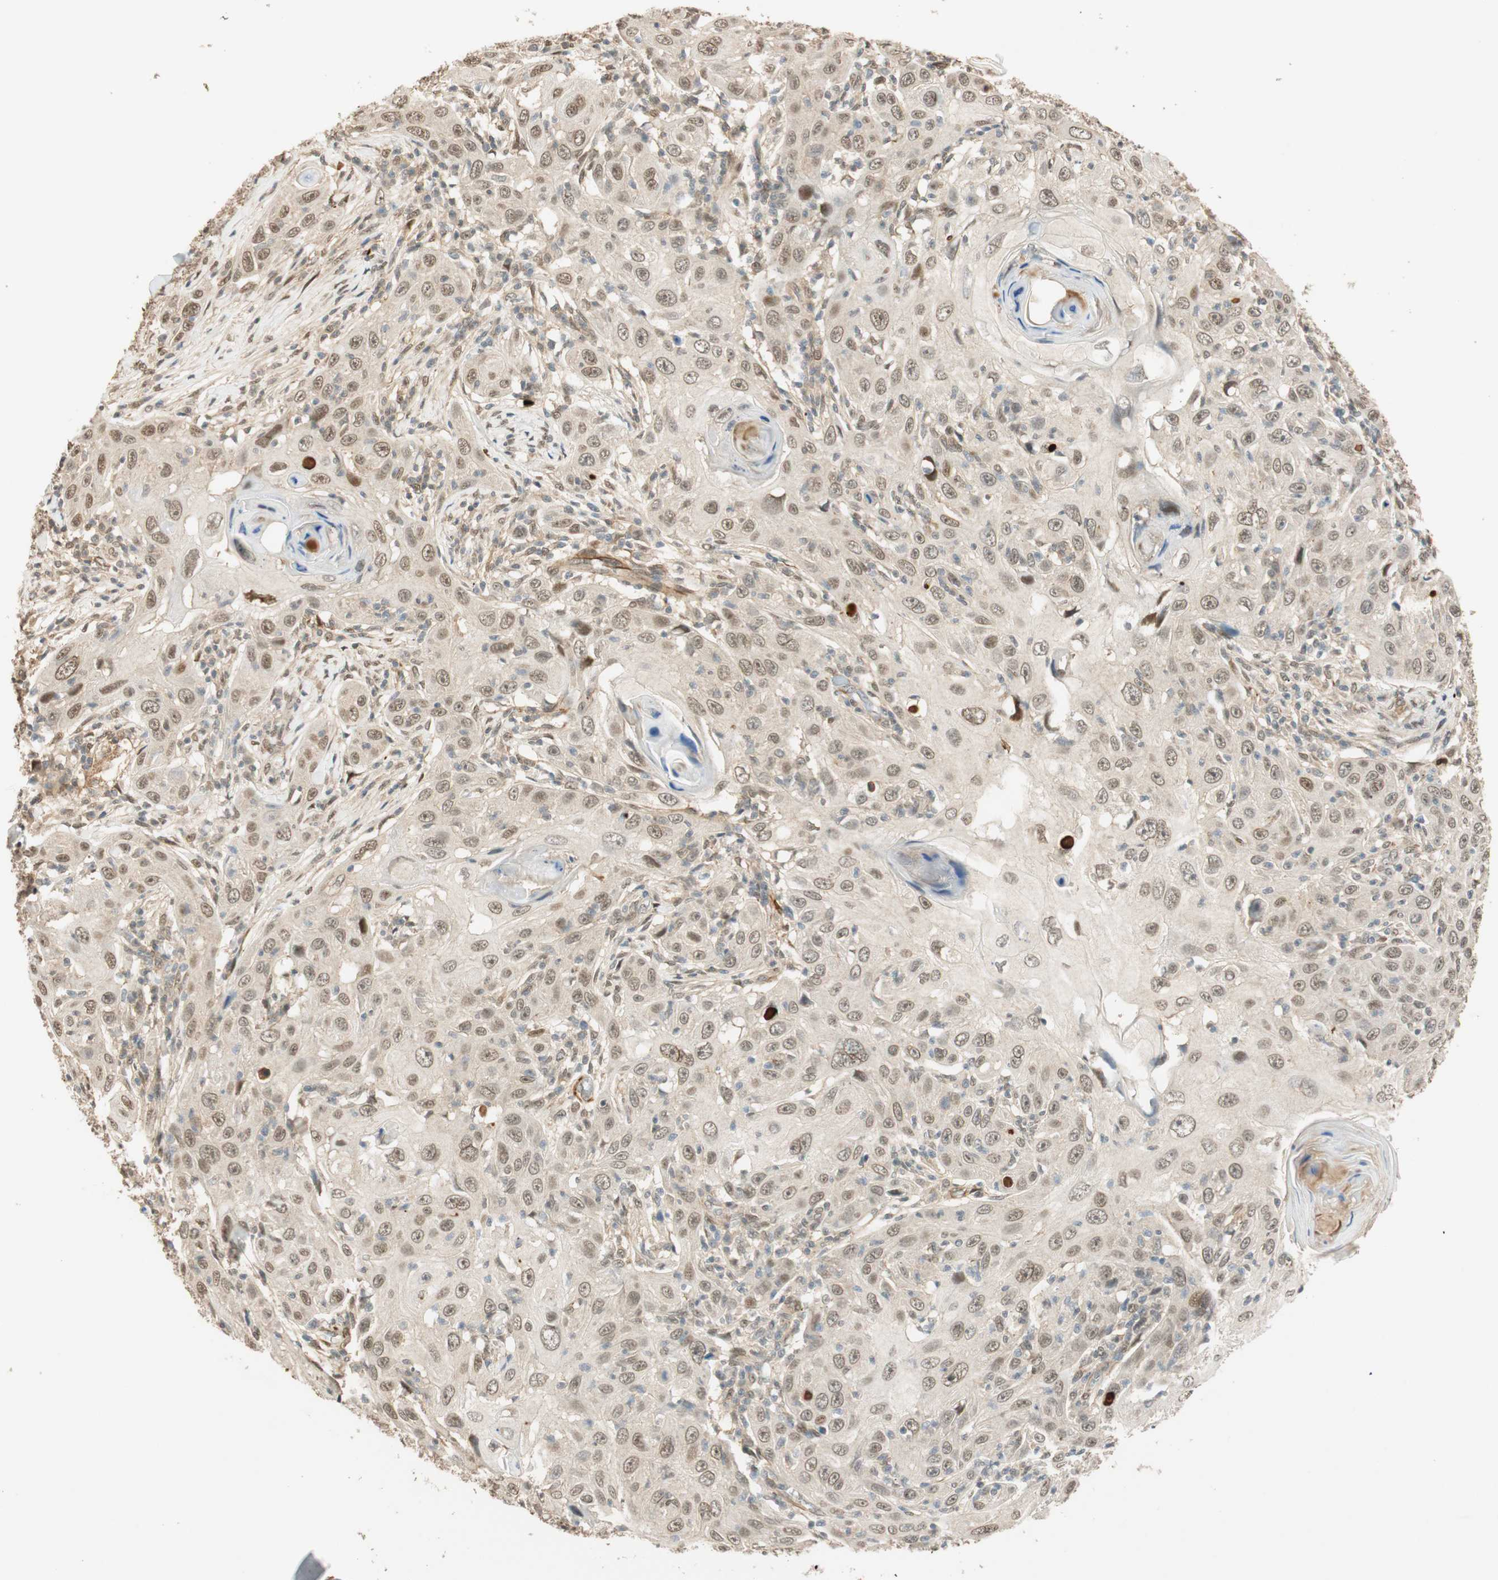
{"staining": {"intensity": "weak", "quantity": "25%-75%", "location": "nuclear"}, "tissue": "skin cancer", "cell_type": "Tumor cells", "image_type": "cancer", "snomed": [{"axis": "morphology", "description": "Squamous cell carcinoma, NOS"}, {"axis": "topography", "description": "Skin"}], "caption": "Skin cancer stained with IHC demonstrates weak nuclear positivity in approximately 25%-75% of tumor cells. (brown staining indicates protein expression, while blue staining denotes nuclei).", "gene": "NES", "patient": {"sex": "female", "age": 88}}